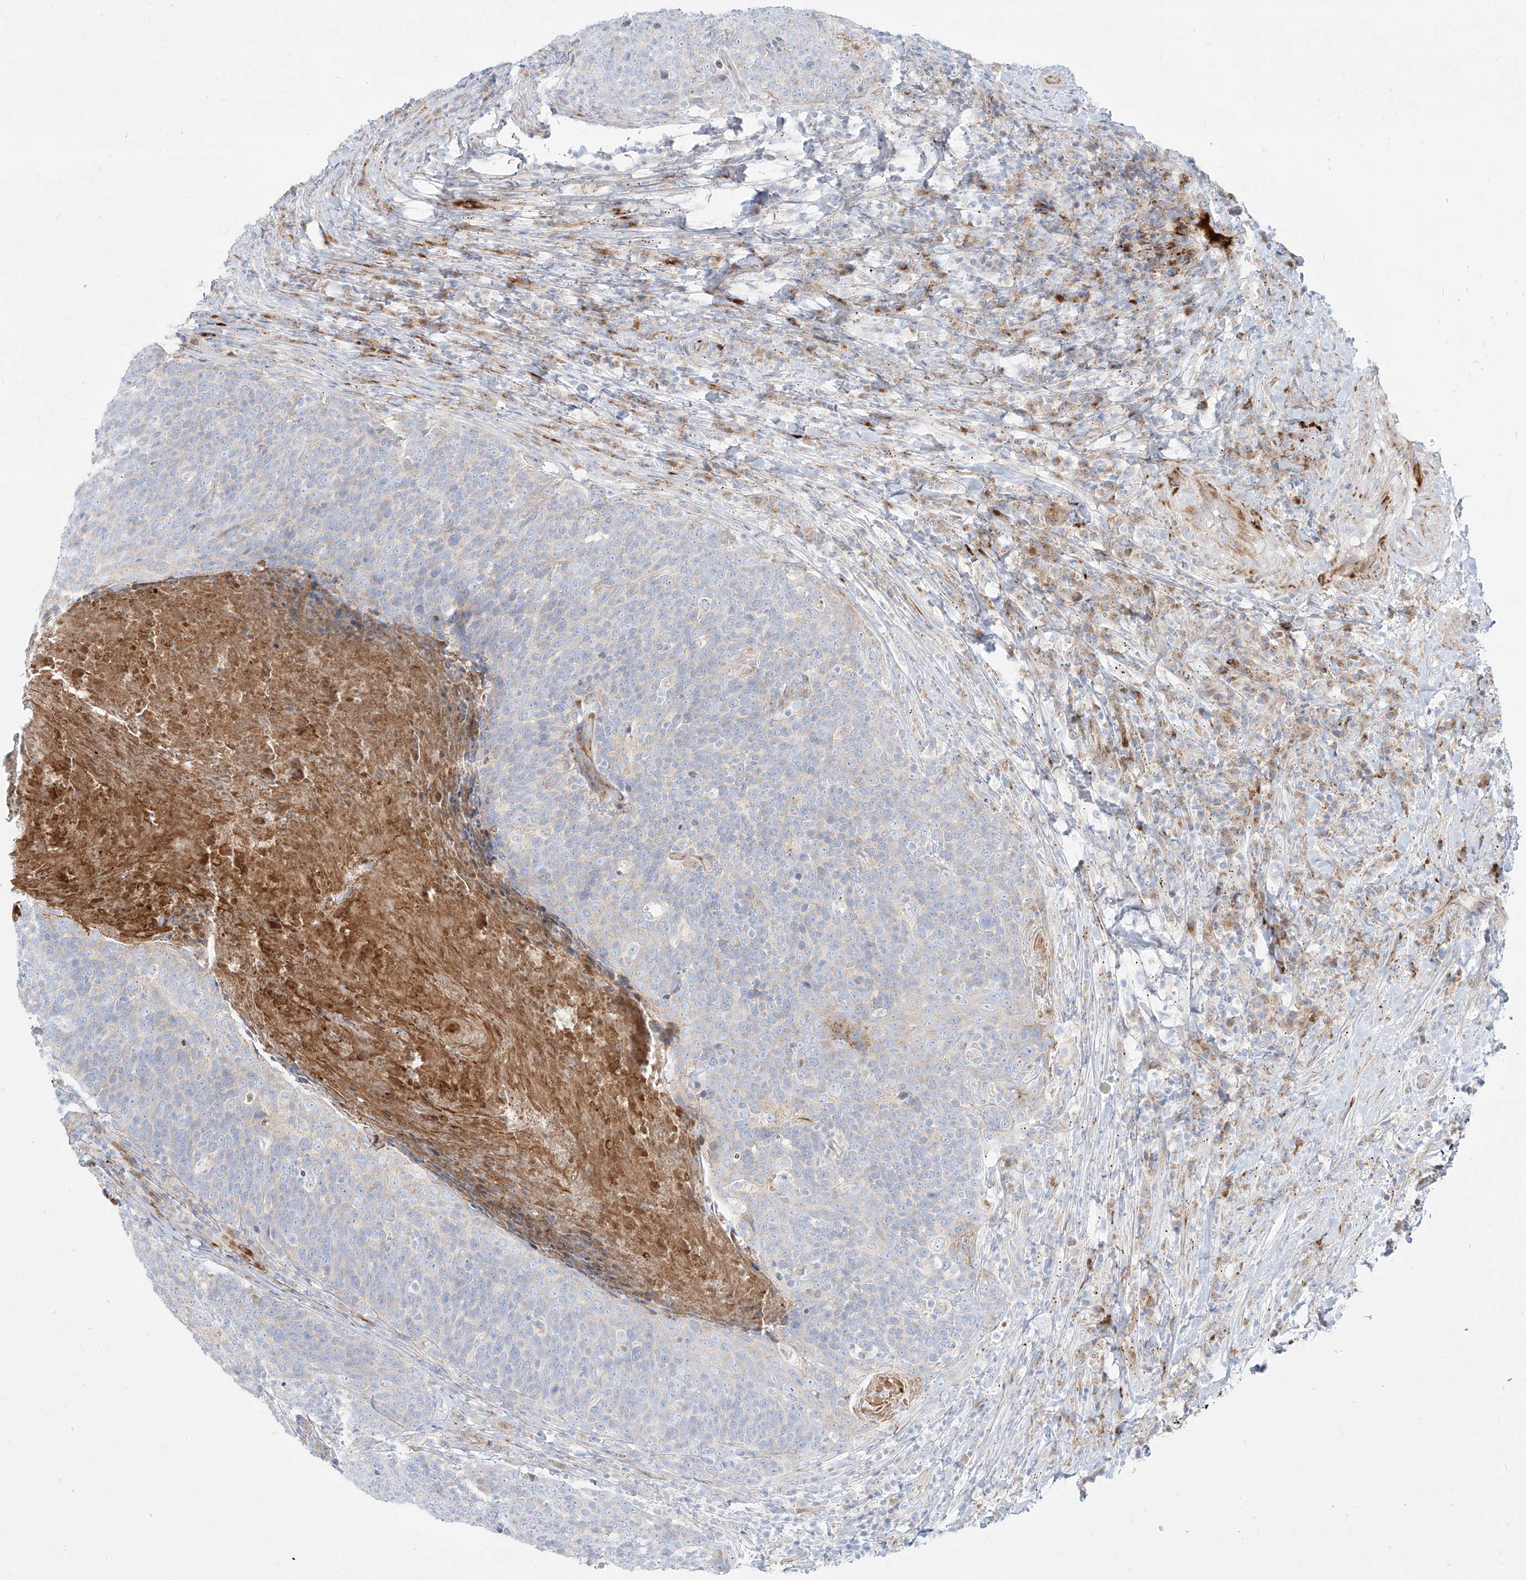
{"staining": {"intensity": "negative", "quantity": "none", "location": "none"}, "tissue": "head and neck cancer", "cell_type": "Tumor cells", "image_type": "cancer", "snomed": [{"axis": "morphology", "description": "Squamous cell carcinoma, NOS"}, {"axis": "morphology", "description": "Squamous cell carcinoma, metastatic, NOS"}, {"axis": "topography", "description": "Lymph node"}, {"axis": "topography", "description": "Head-Neck"}], "caption": "There is no significant positivity in tumor cells of head and neck metastatic squamous cell carcinoma.", "gene": "MTX2", "patient": {"sex": "male", "age": 62}}